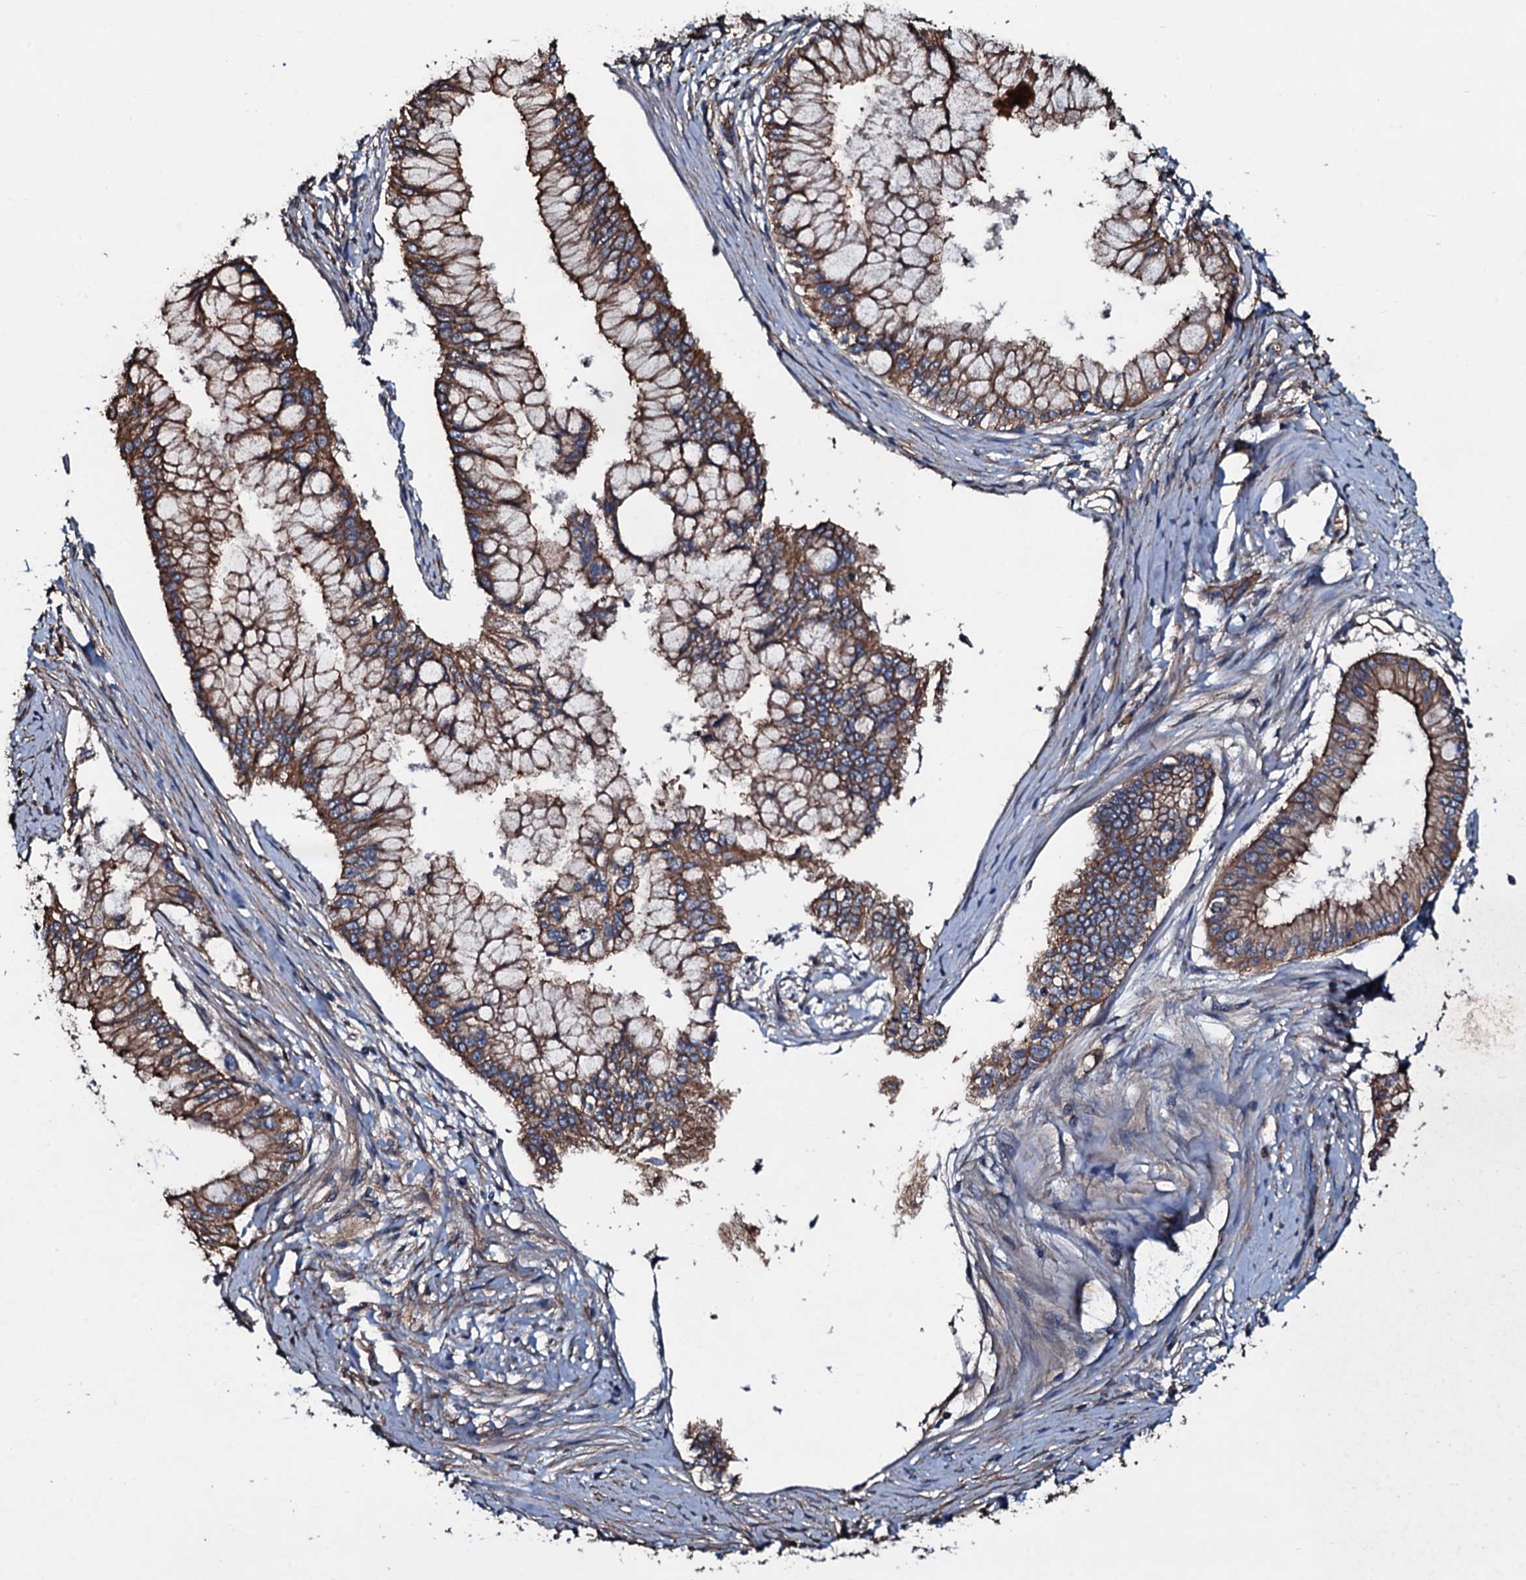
{"staining": {"intensity": "strong", "quantity": ">75%", "location": "cytoplasmic/membranous"}, "tissue": "pancreatic cancer", "cell_type": "Tumor cells", "image_type": "cancer", "snomed": [{"axis": "morphology", "description": "Adenocarcinoma, NOS"}, {"axis": "topography", "description": "Pancreas"}], "caption": "Tumor cells exhibit high levels of strong cytoplasmic/membranous expression in about >75% of cells in human pancreatic adenocarcinoma.", "gene": "DMAC2", "patient": {"sex": "male", "age": 46}}